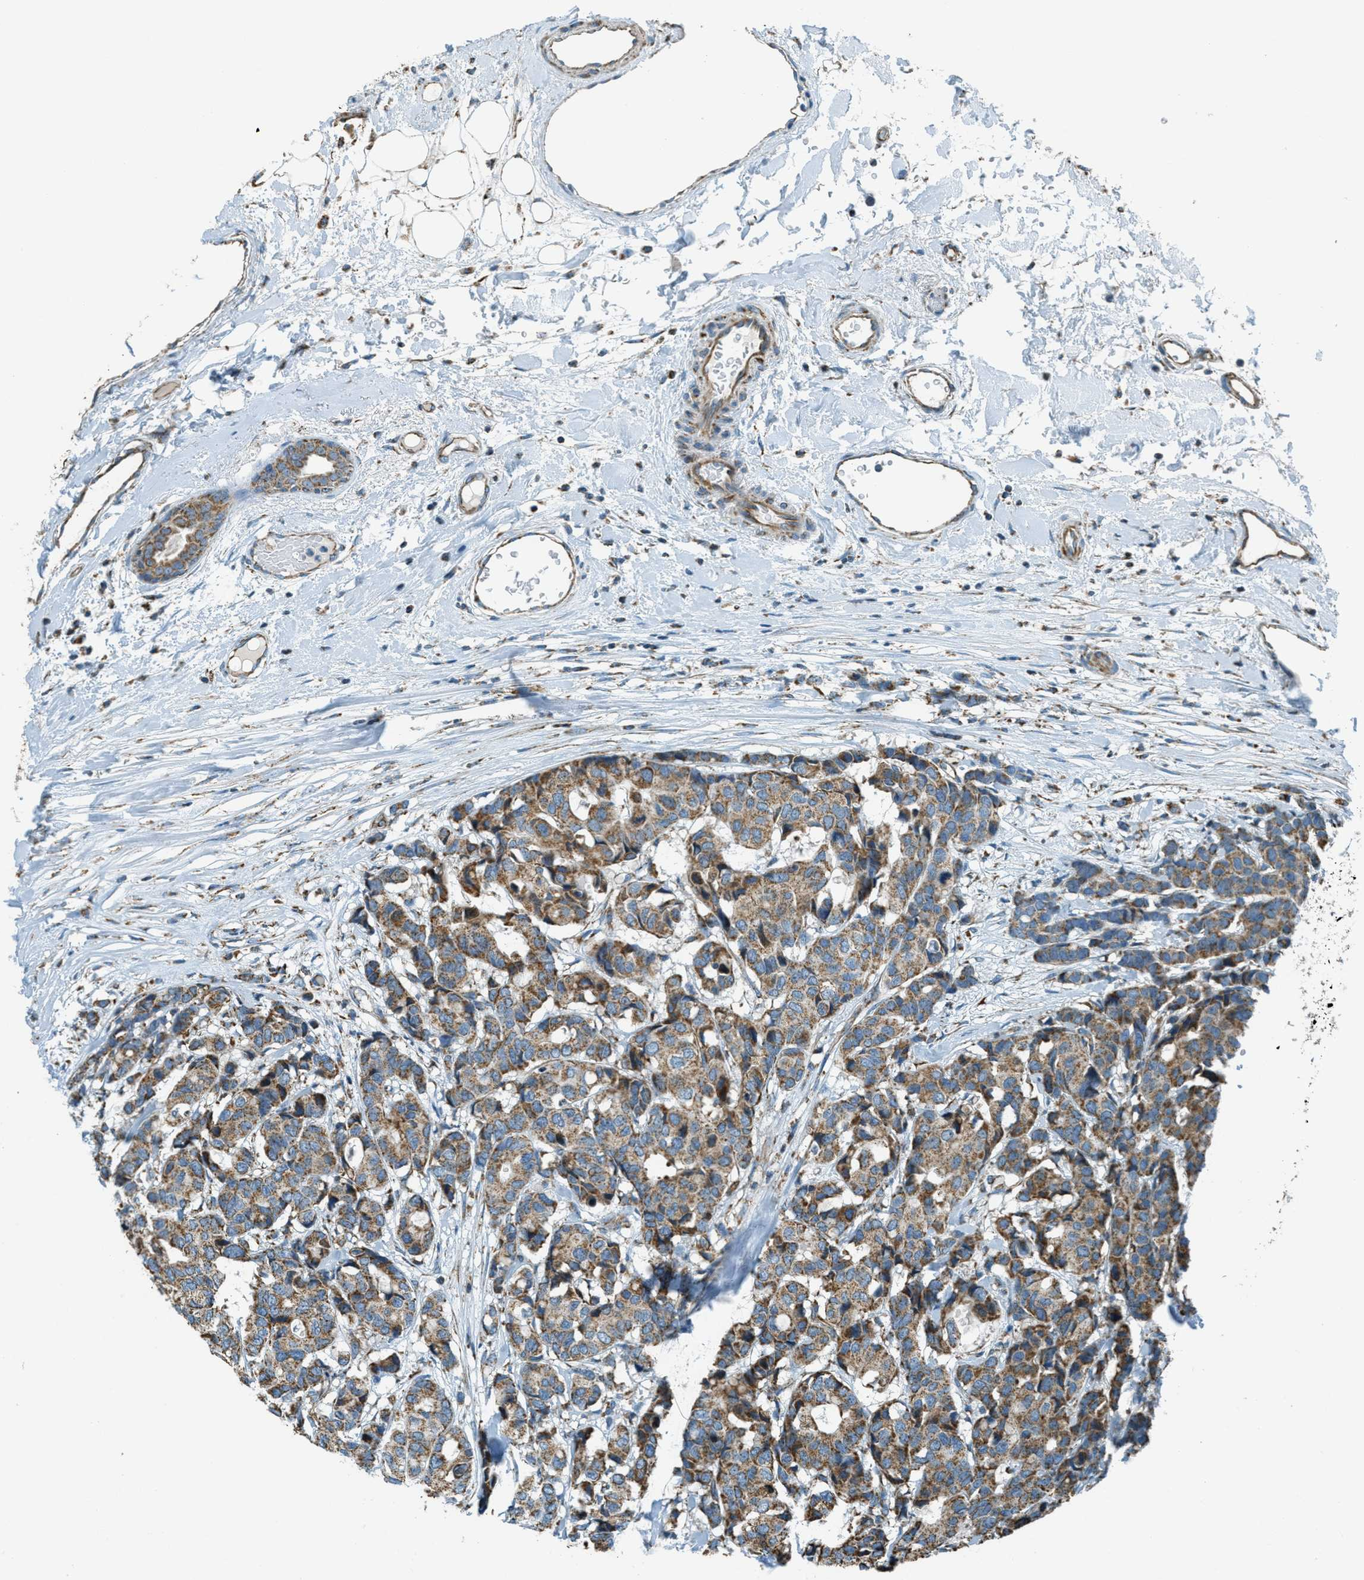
{"staining": {"intensity": "moderate", "quantity": ">75%", "location": "cytoplasmic/membranous"}, "tissue": "breast cancer", "cell_type": "Tumor cells", "image_type": "cancer", "snomed": [{"axis": "morphology", "description": "Duct carcinoma"}, {"axis": "topography", "description": "Breast"}], "caption": "Breast cancer (invasive ductal carcinoma) stained with DAB immunohistochemistry displays medium levels of moderate cytoplasmic/membranous staining in approximately >75% of tumor cells. The staining is performed using DAB (3,3'-diaminobenzidine) brown chromogen to label protein expression. The nuclei are counter-stained blue using hematoxylin.", "gene": "CHST15", "patient": {"sex": "female", "age": 87}}